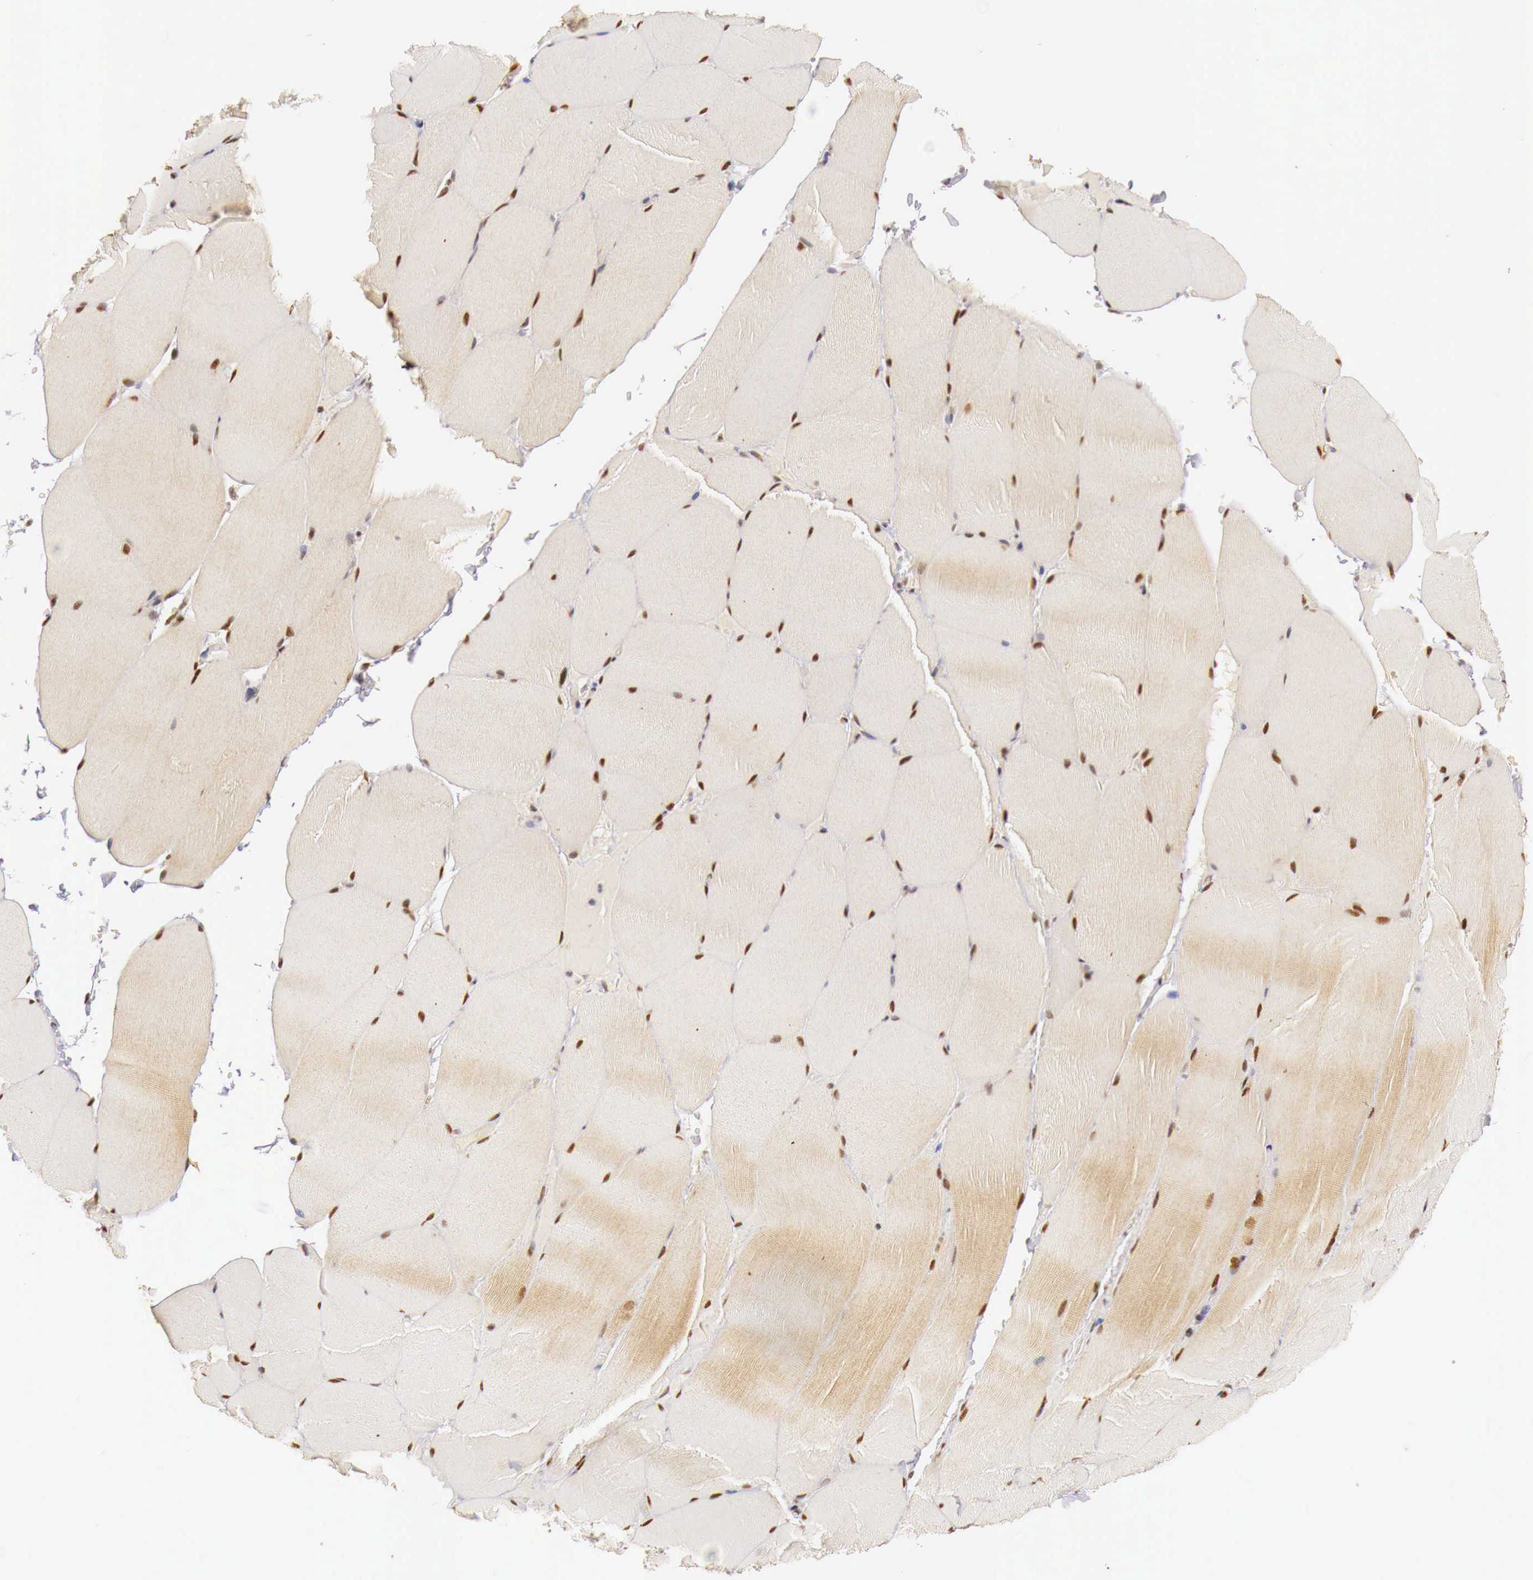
{"staining": {"intensity": "moderate", "quantity": ">75%", "location": "nuclear"}, "tissue": "skeletal muscle", "cell_type": "Myocytes", "image_type": "normal", "snomed": [{"axis": "morphology", "description": "Normal tissue, NOS"}, {"axis": "topography", "description": "Skeletal muscle"}], "caption": "Immunohistochemistry (IHC) histopathology image of normal skeletal muscle stained for a protein (brown), which exhibits medium levels of moderate nuclear expression in approximately >75% of myocytes.", "gene": "GPKOW", "patient": {"sex": "male", "age": 71}}